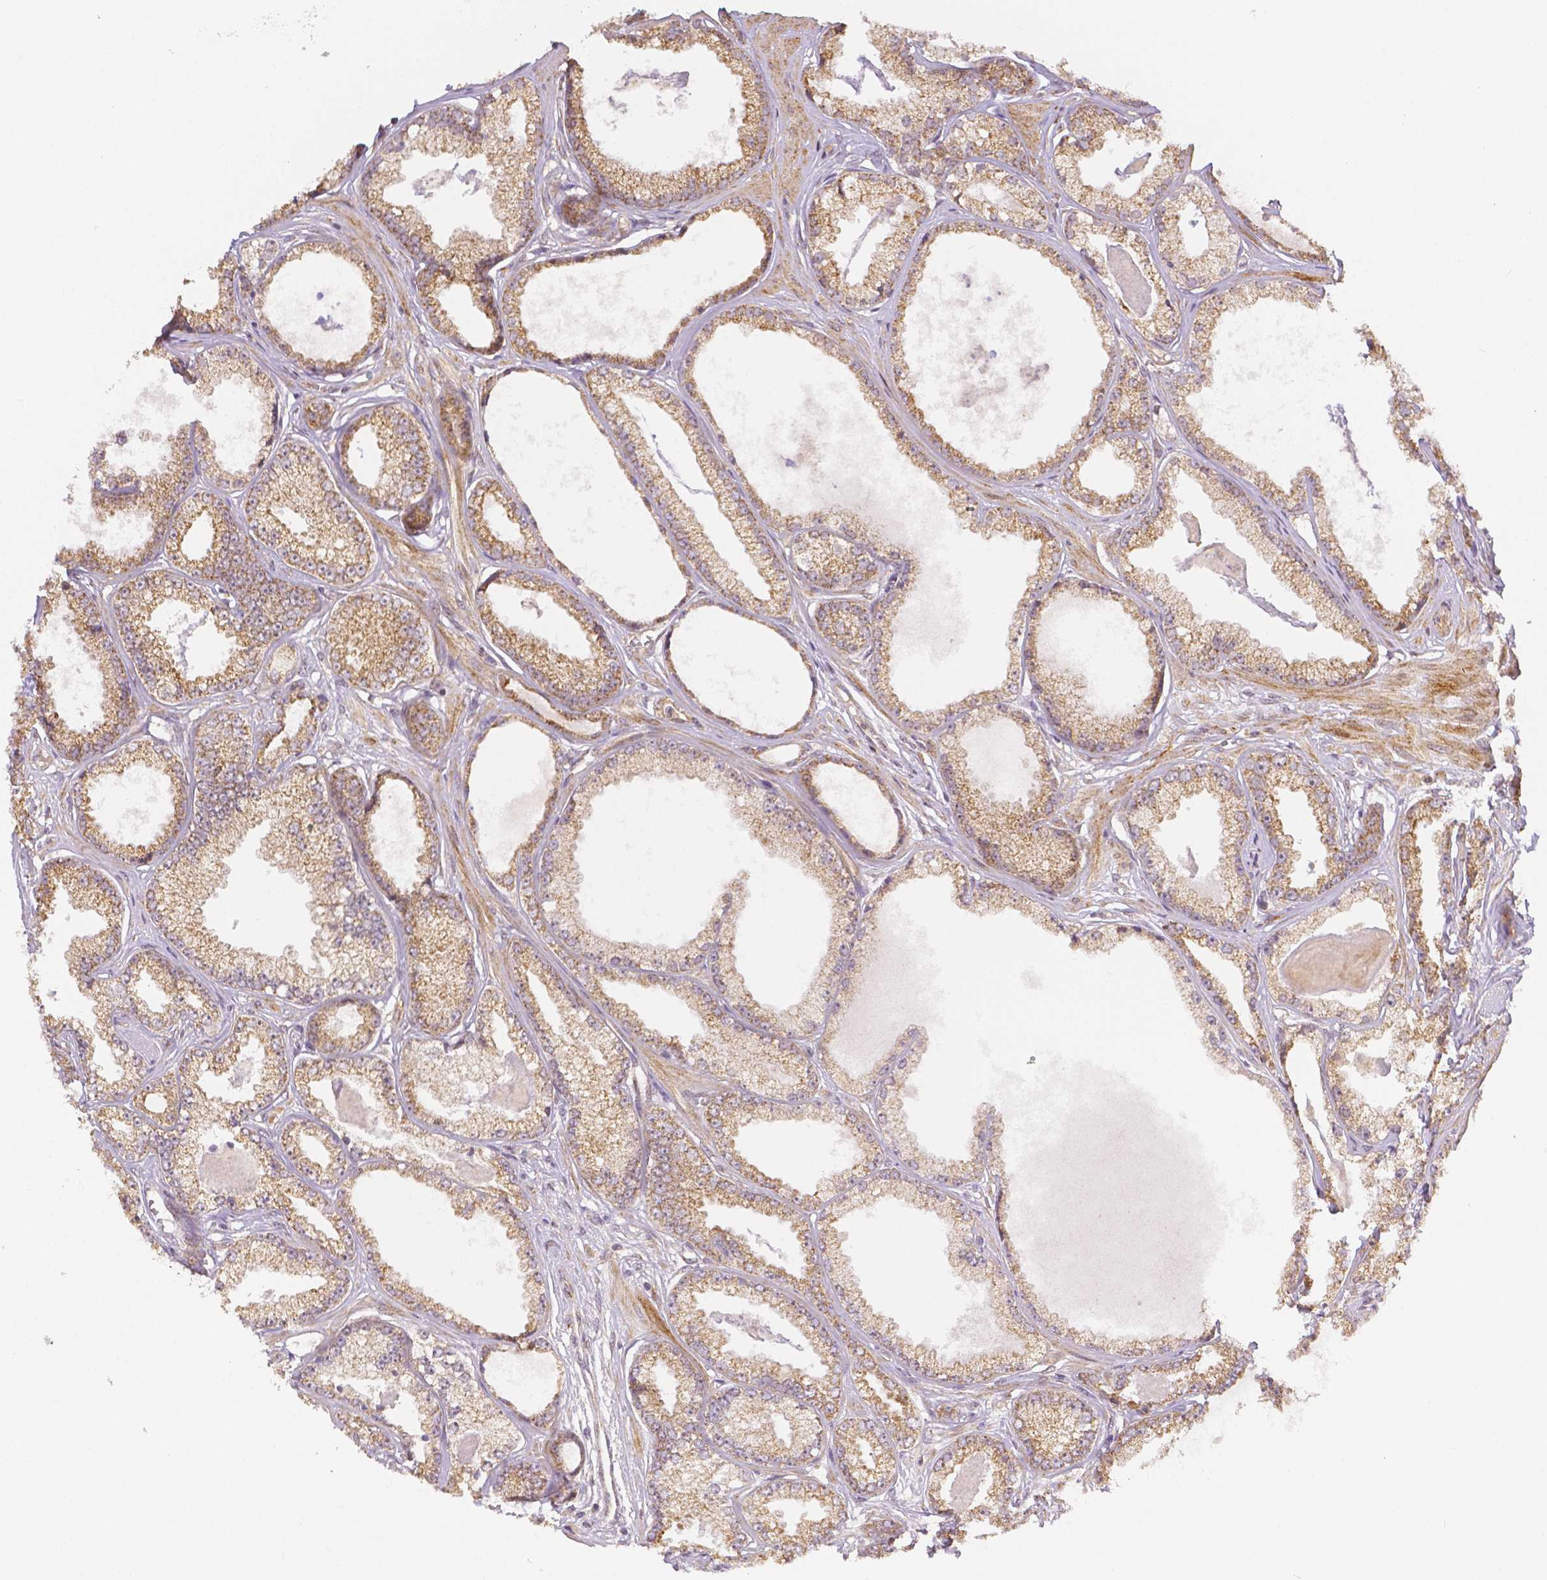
{"staining": {"intensity": "weak", "quantity": ">75%", "location": "cytoplasmic/membranous"}, "tissue": "prostate cancer", "cell_type": "Tumor cells", "image_type": "cancer", "snomed": [{"axis": "morphology", "description": "Adenocarcinoma, Low grade"}, {"axis": "topography", "description": "Prostate"}], "caption": "Immunohistochemical staining of low-grade adenocarcinoma (prostate) demonstrates low levels of weak cytoplasmic/membranous protein expression in approximately >75% of tumor cells.", "gene": "RHOT1", "patient": {"sex": "male", "age": 64}}